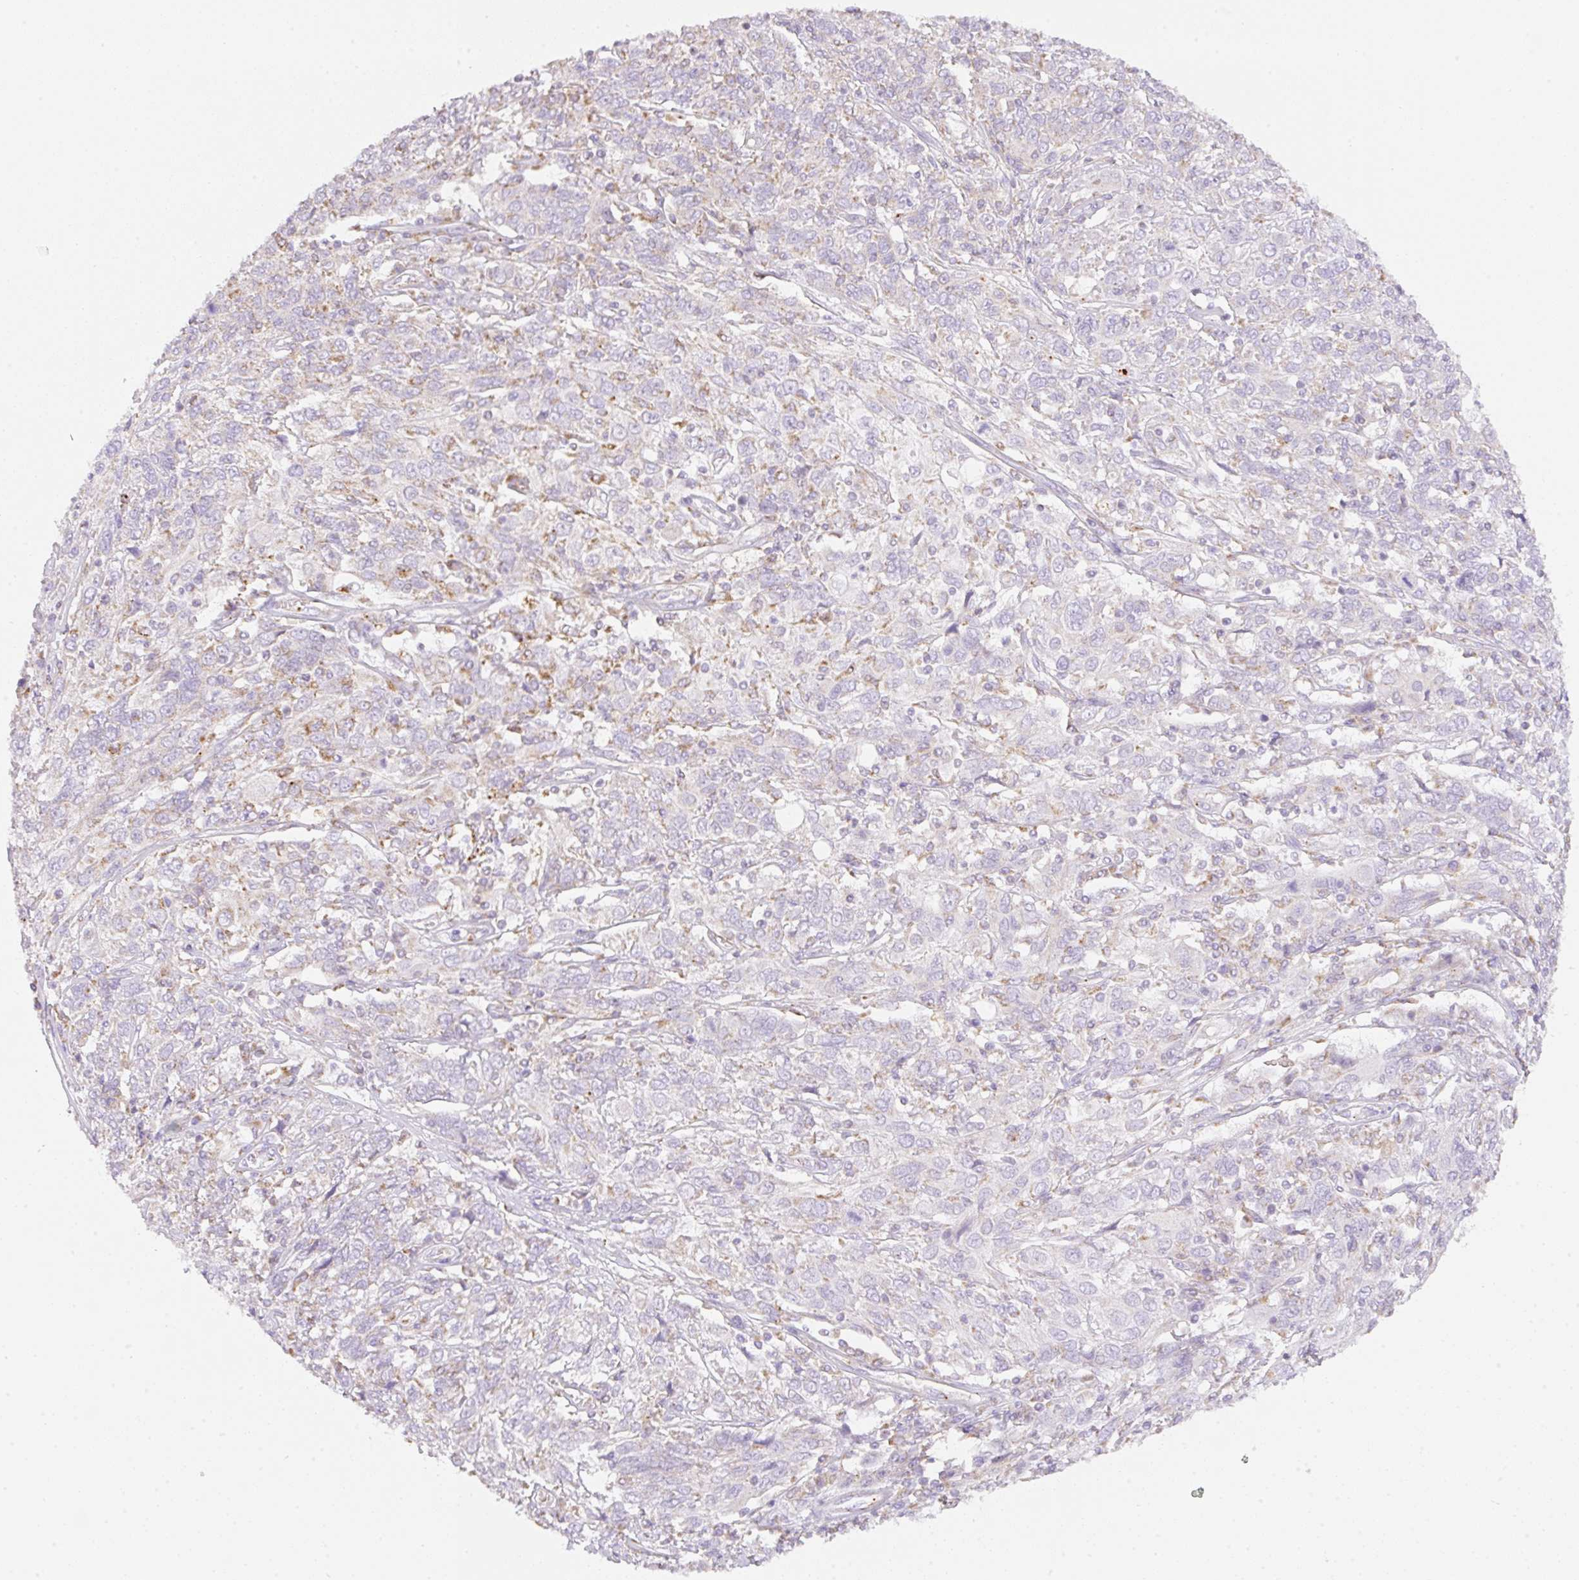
{"staining": {"intensity": "negative", "quantity": "none", "location": "none"}, "tissue": "cervical cancer", "cell_type": "Tumor cells", "image_type": "cancer", "snomed": [{"axis": "morphology", "description": "Squamous cell carcinoma, NOS"}, {"axis": "topography", "description": "Cervix"}], "caption": "Tumor cells are negative for protein expression in human cervical cancer (squamous cell carcinoma).", "gene": "CLEC3A", "patient": {"sex": "female", "age": 46}}